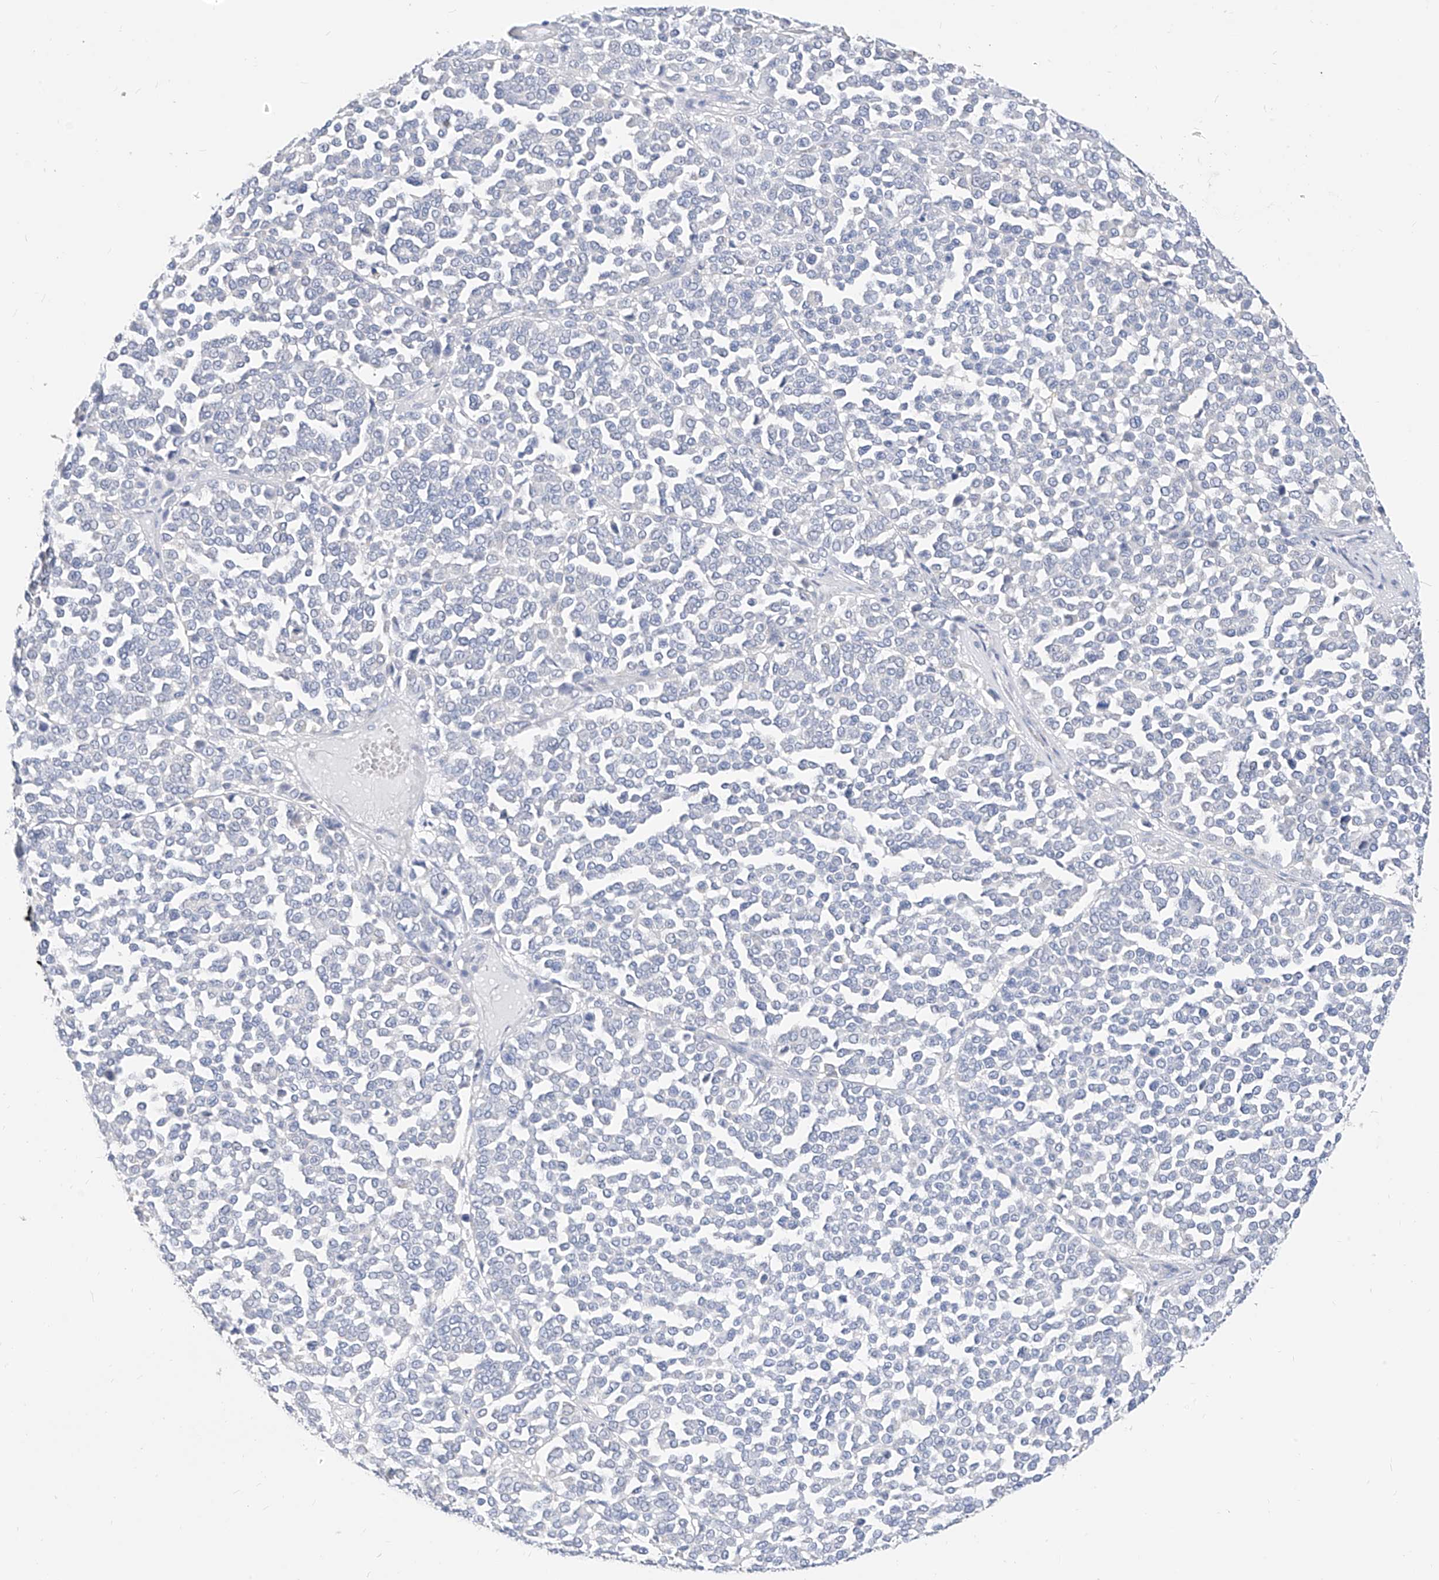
{"staining": {"intensity": "negative", "quantity": "none", "location": "none"}, "tissue": "melanoma", "cell_type": "Tumor cells", "image_type": "cancer", "snomed": [{"axis": "morphology", "description": "Malignant melanoma, Metastatic site"}, {"axis": "topography", "description": "Pancreas"}], "caption": "Immunohistochemistry (IHC) histopathology image of malignant melanoma (metastatic site) stained for a protein (brown), which reveals no staining in tumor cells.", "gene": "ZZEF1", "patient": {"sex": "female", "age": 30}}